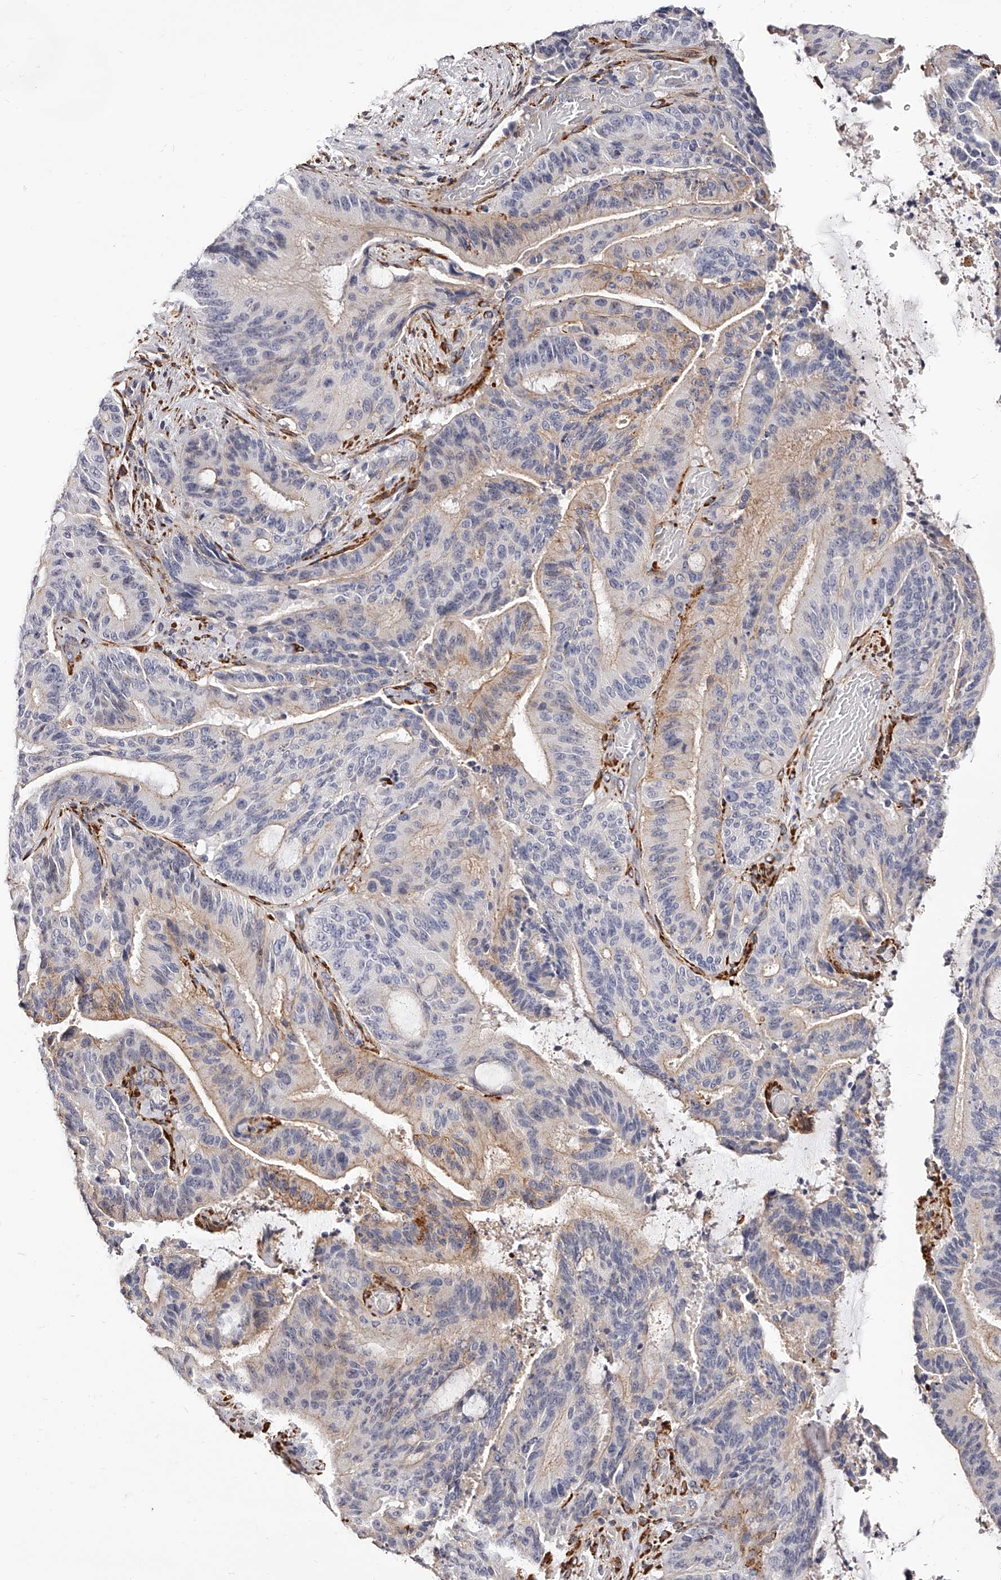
{"staining": {"intensity": "weak", "quantity": "<25%", "location": "cytoplasmic/membranous"}, "tissue": "liver cancer", "cell_type": "Tumor cells", "image_type": "cancer", "snomed": [{"axis": "morphology", "description": "Normal tissue, NOS"}, {"axis": "morphology", "description": "Cholangiocarcinoma"}, {"axis": "topography", "description": "Liver"}, {"axis": "topography", "description": "Peripheral nerve tissue"}], "caption": "Immunohistochemical staining of human liver cholangiocarcinoma reveals no significant positivity in tumor cells.", "gene": "CD82", "patient": {"sex": "female", "age": 73}}